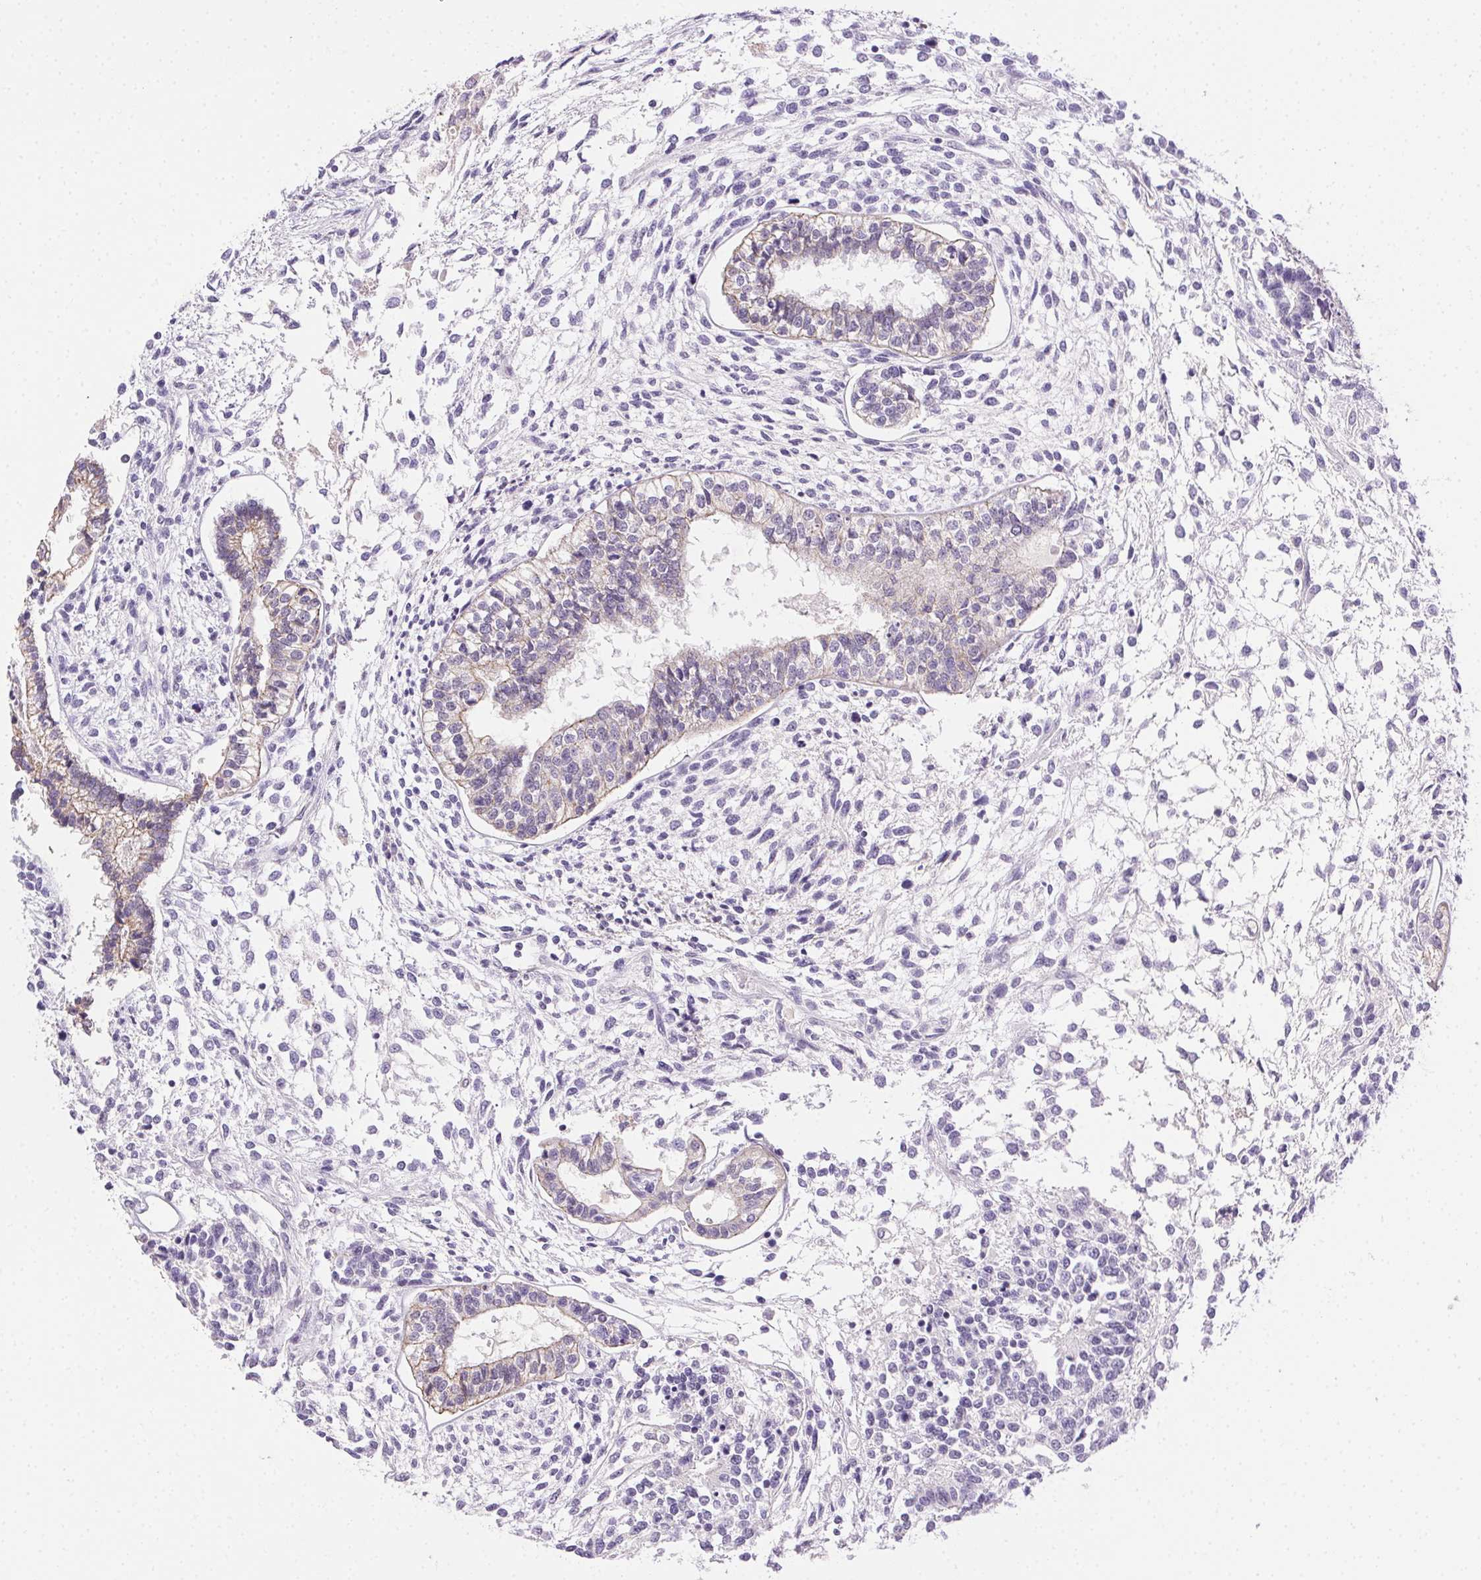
{"staining": {"intensity": "weak", "quantity": "<25%", "location": "cytoplasmic/membranous"}, "tissue": "testis cancer", "cell_type": "Tumor cells", "image_type": "cancer", "snomed": [{"axis": "morphology", "description": "Carcinoma, Embryonal, NOS"}, {"axis": "topography", "description": "Testis"}], "caption": "IHC image of neoplastic tissue: embryonal carcinoma (testis) stained with DAB shows no significant protein expression in tumor cells.", "gene": "CLDN10", "patient": {"sex": "male", "age": 37}}